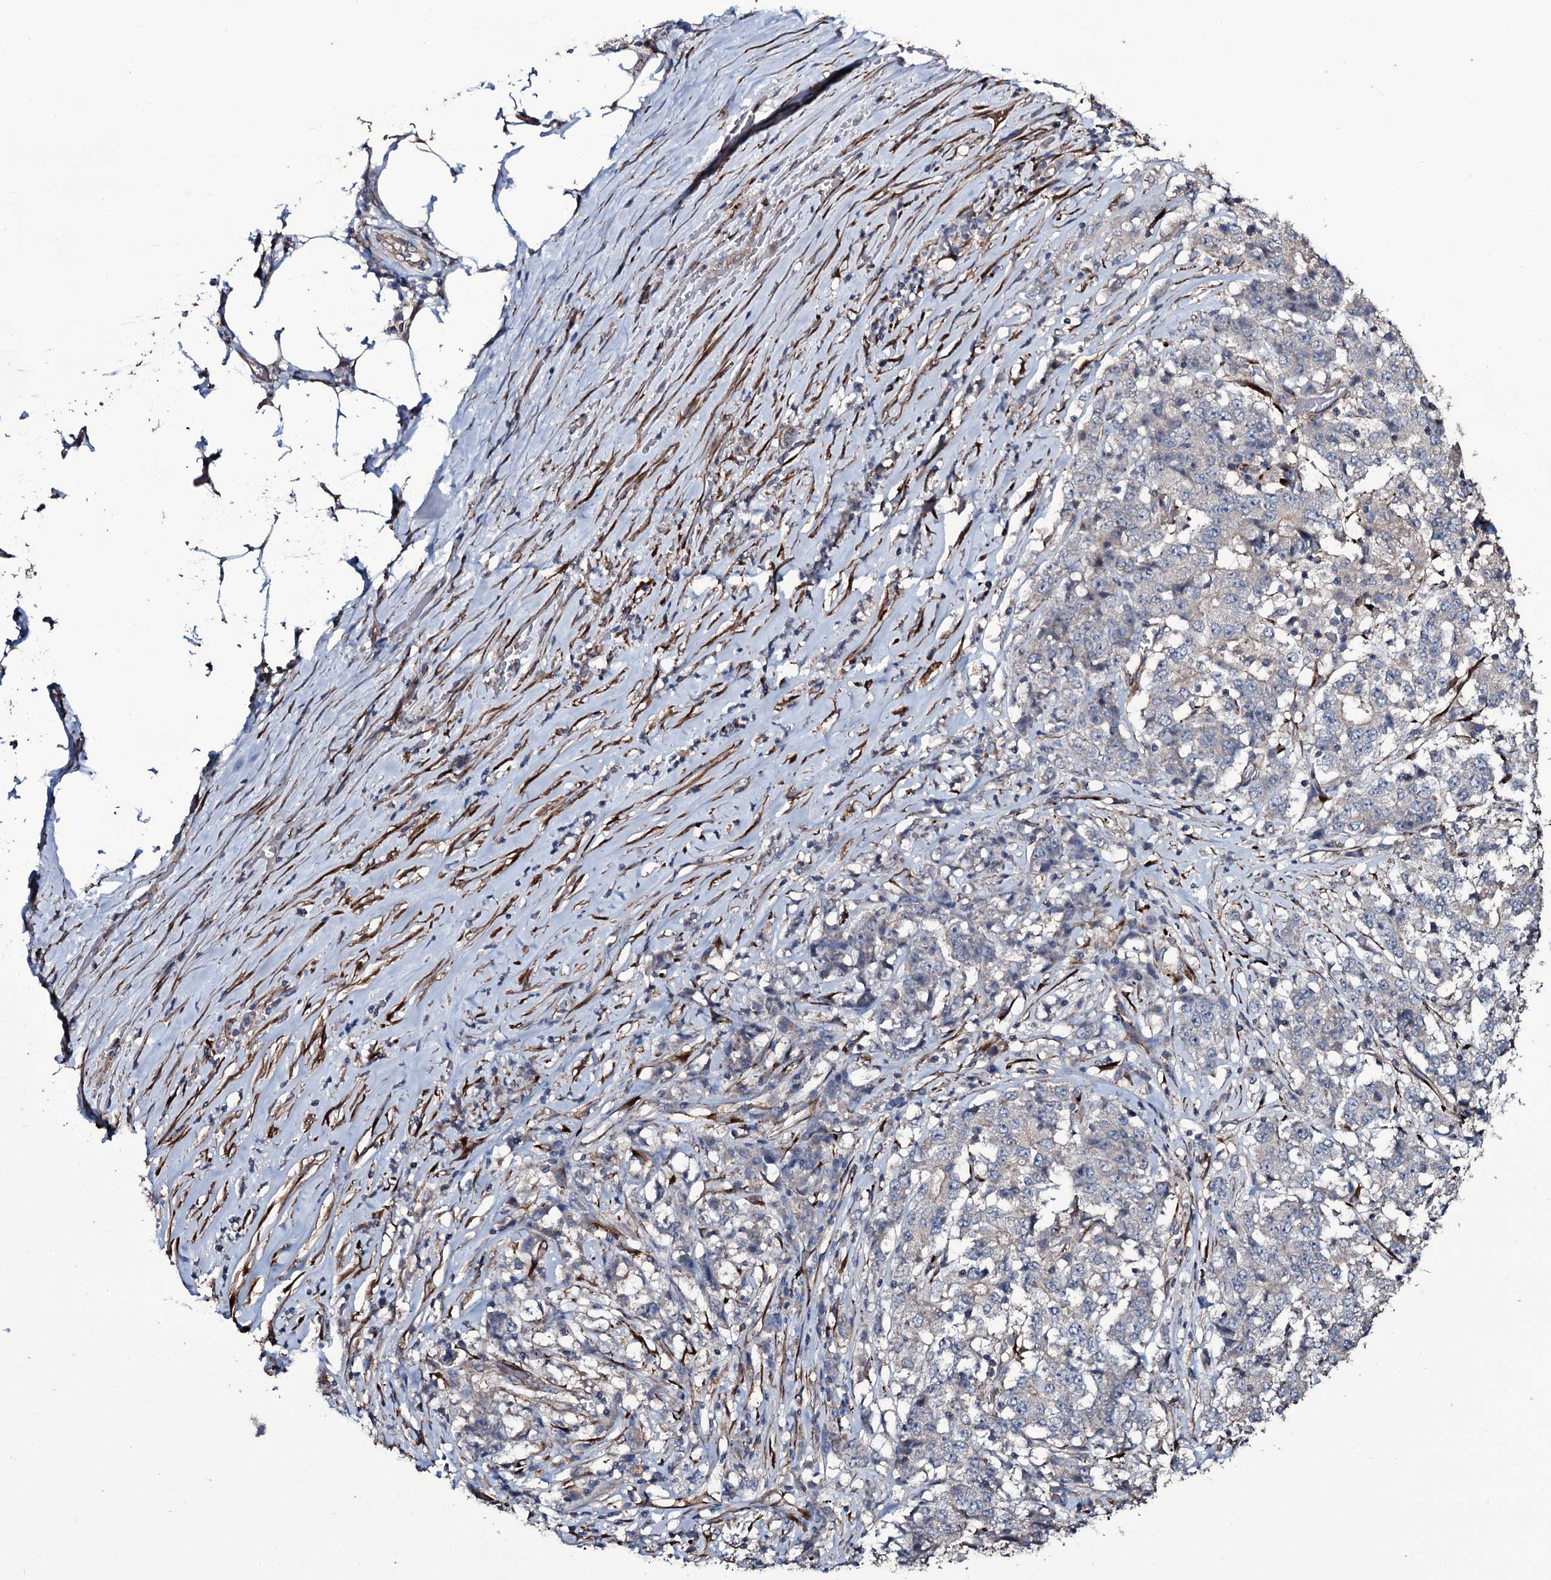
{"staining": {"intensity": "negative", "quantity": "none", "location": "none"}, "tissue": "stomach cancer", "cell_type": "Tumor cells", "image_type": "cancer", "snomed": [{"axis": "morphology", "description": "Adenocarcinoma, NOS"}, {"axis": "topography", "description": "Stomach"}], "caption": "The photomicrograph displays no staining of tumor cells in stomach adenocarcinoma. (DAB (3,3'-diaminobenzidine) immunohistochemistry (IHC), high magnification).", "gene": "WIPF3", "patient": {"sex": "male", "age": 59}}